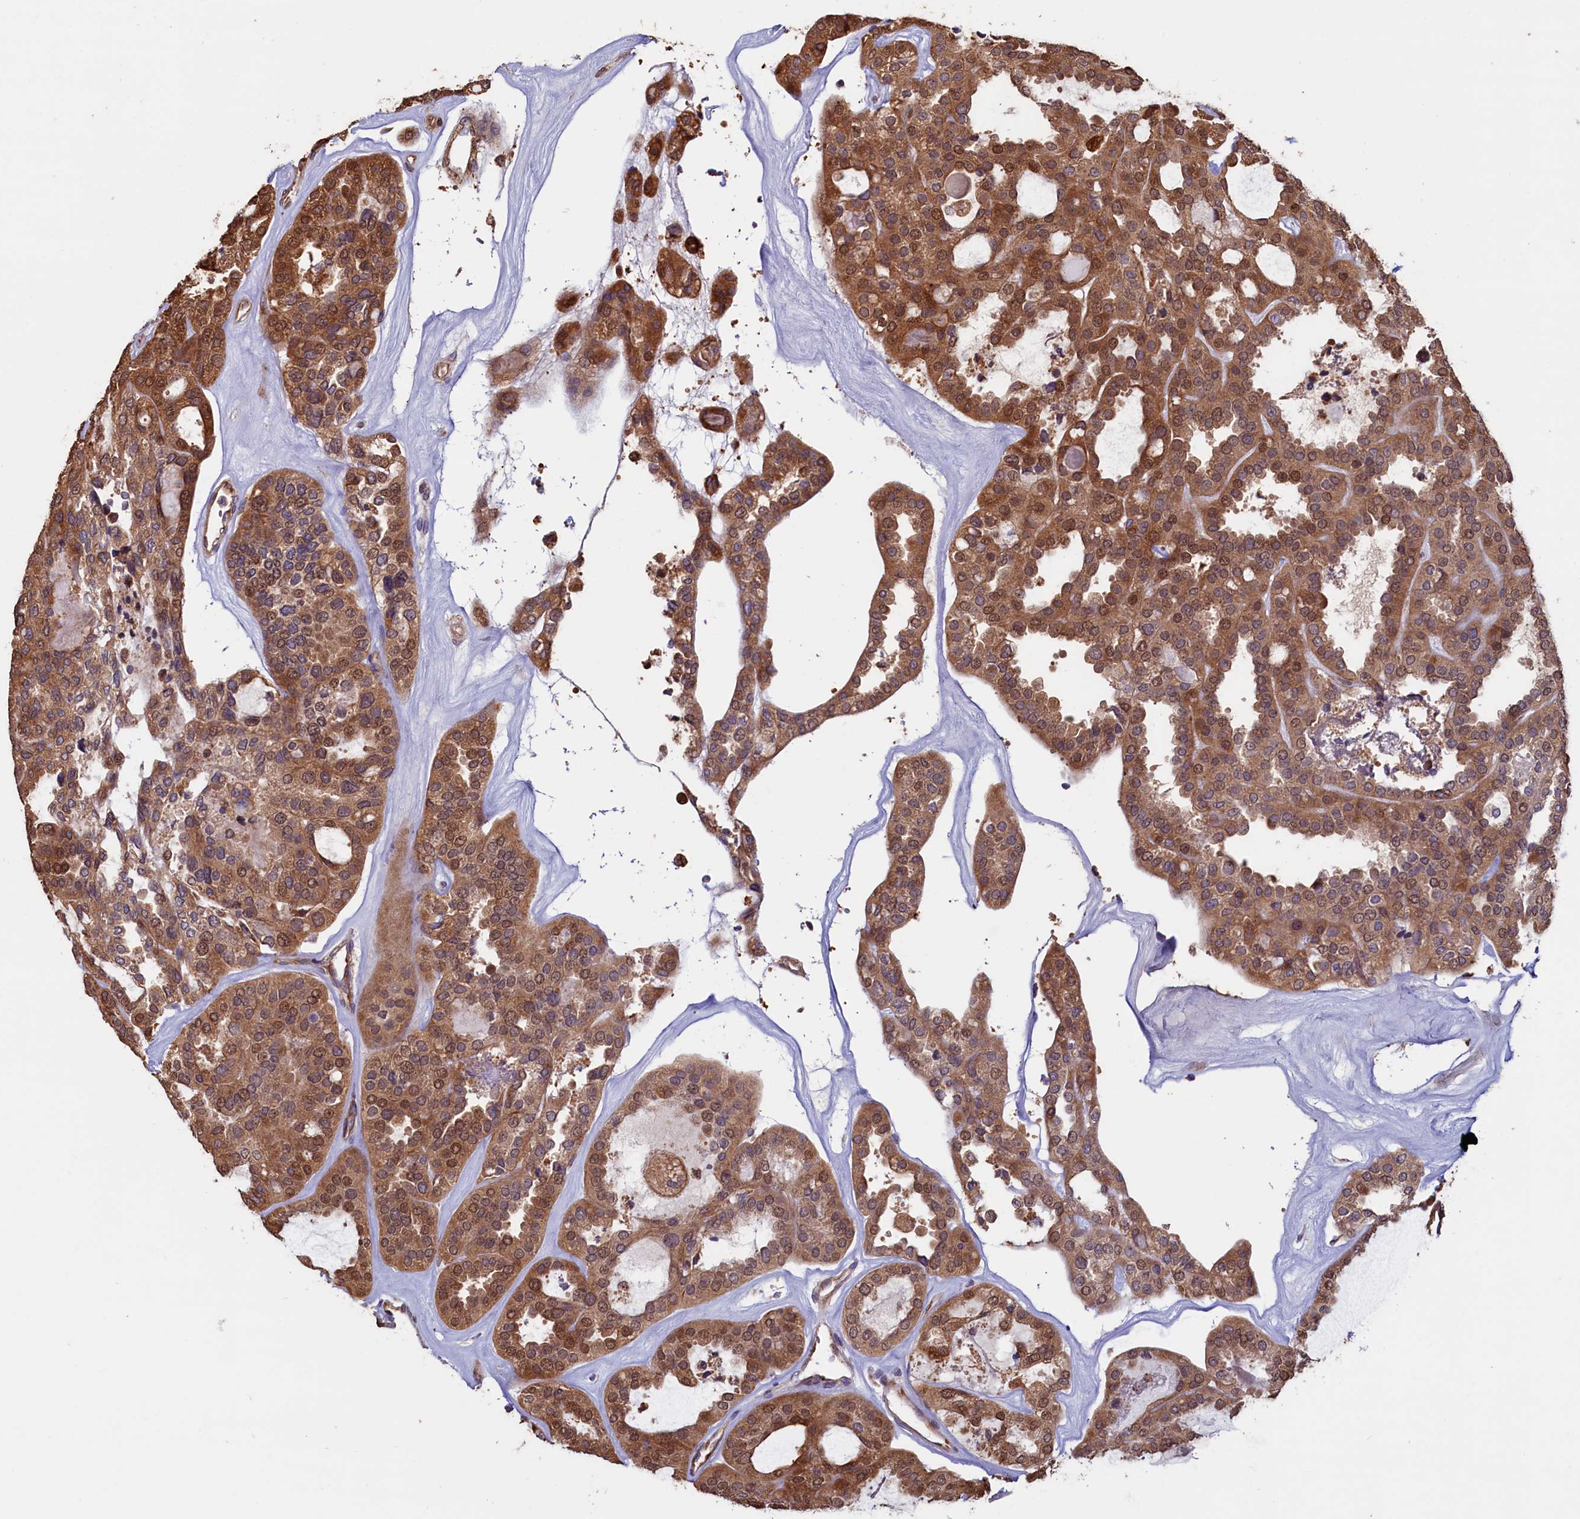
{"staining": {"intensity": "moderate", "quantity": ">75%", "location": "cytoplasmic/membranous,nuclear"}, "tissue": "thyroid cancer", "cell_type": "Tumor cells", "image_type": "cancer", "snomed": [{"axis": "morphology", "description": "Follicular adenoma carcinoma, NOS"}, {"axis": "topography", "description": "Thyroid gland"}], "caption": "Thyroid cancer tissue exhibits moderate cytoplasmic/membranous and nuclear expression in about >75% of tumor cells, visualized by immunohistochemistry.", "gene": "ATXN2L", "patient": {"sex": "male", "age": 75}}